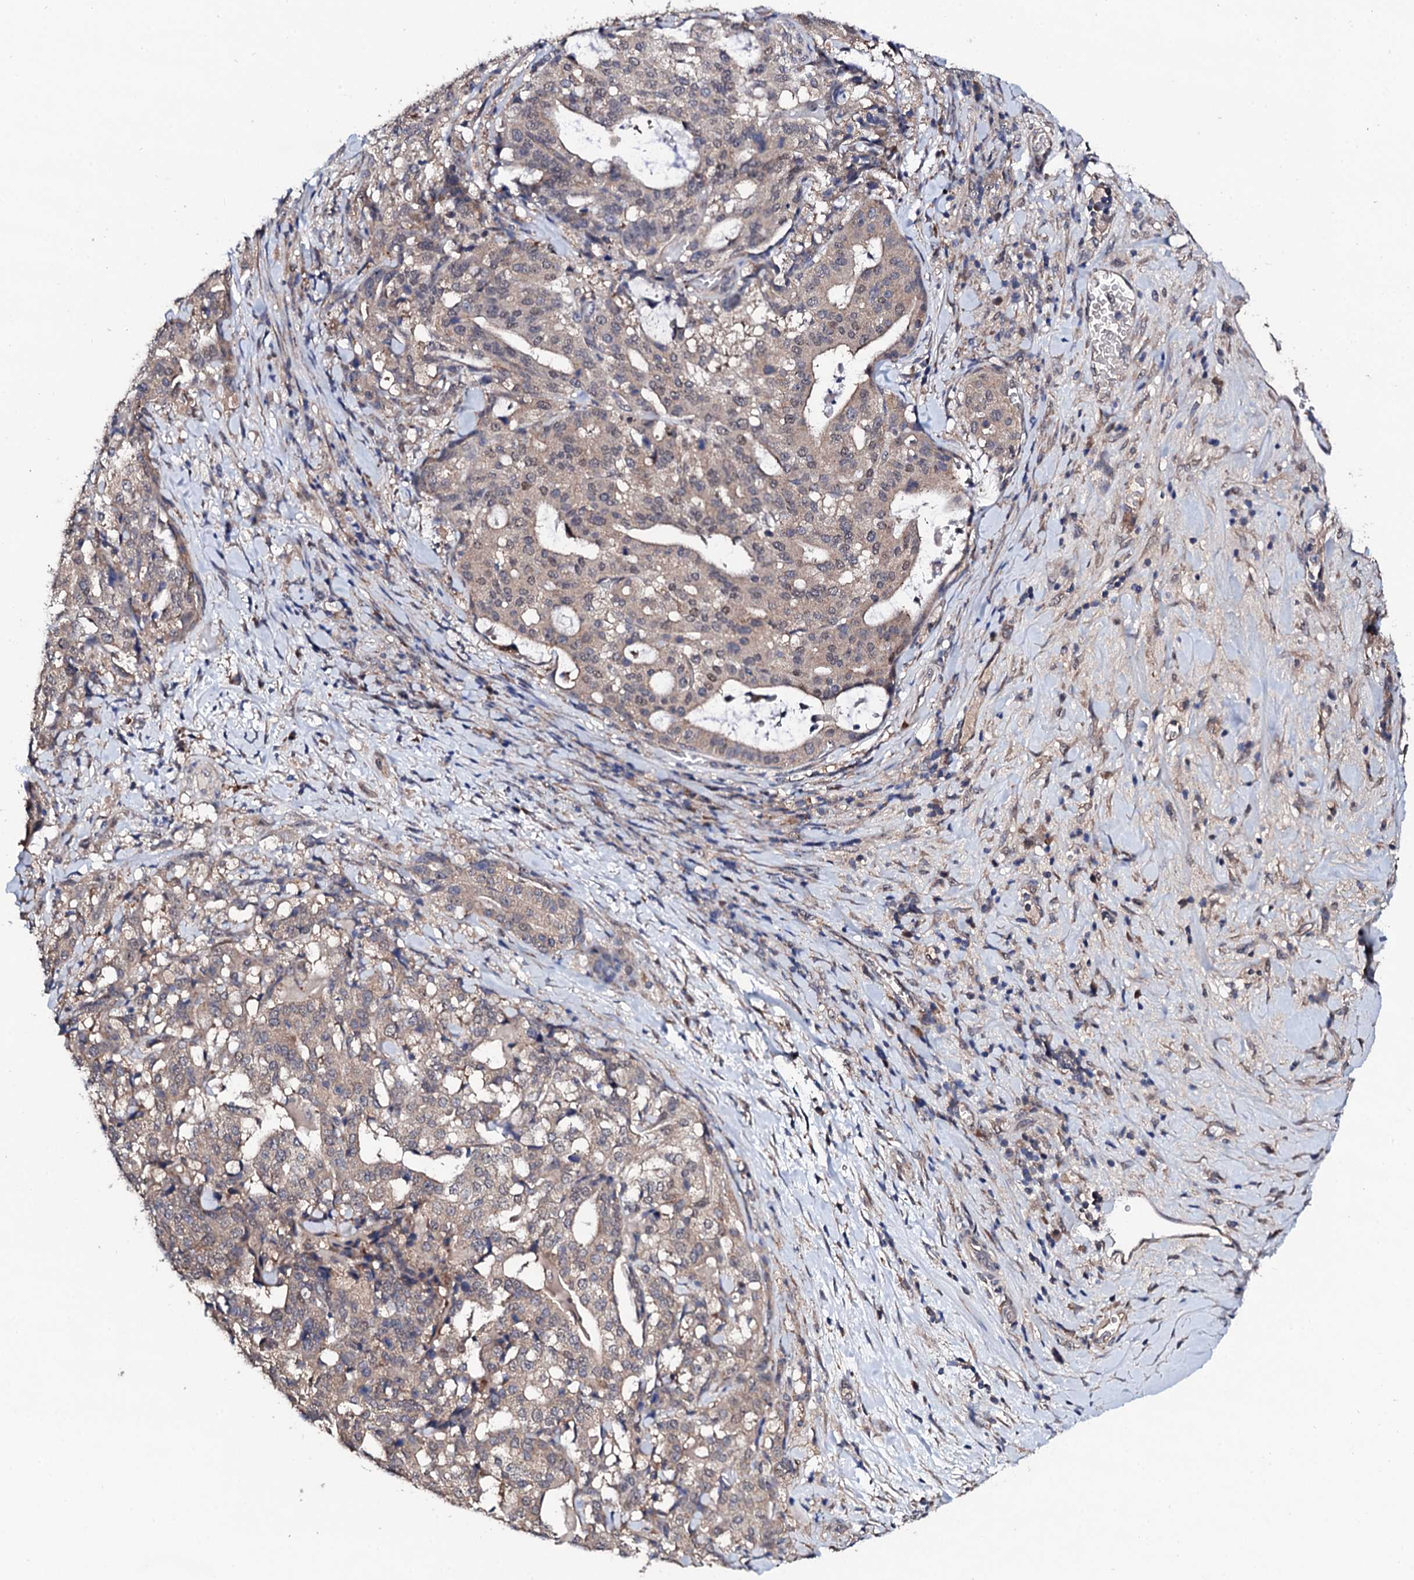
{"staining": {"intensity": "weak", "quantity": ">75%", "location": "cytoplasmic/membranous"}, "tissue": "stomach cancer", "cell_type": "Tumor cells", "image_type": "cancer", "snomed": [{"axis": "morphology", "description": "Adenocarcinoma, NOS"}, {"axis": "topography", "description": "Stomach"}], "caption": "The micrograph reveals staining of stomach cancer (adenocarcinoma), revealing weak cytoplasmic/membranous protein expression (brown color) within tumor cells.", "gene": "IP6K1", "patient": {"sex": "male", "age": 48}}